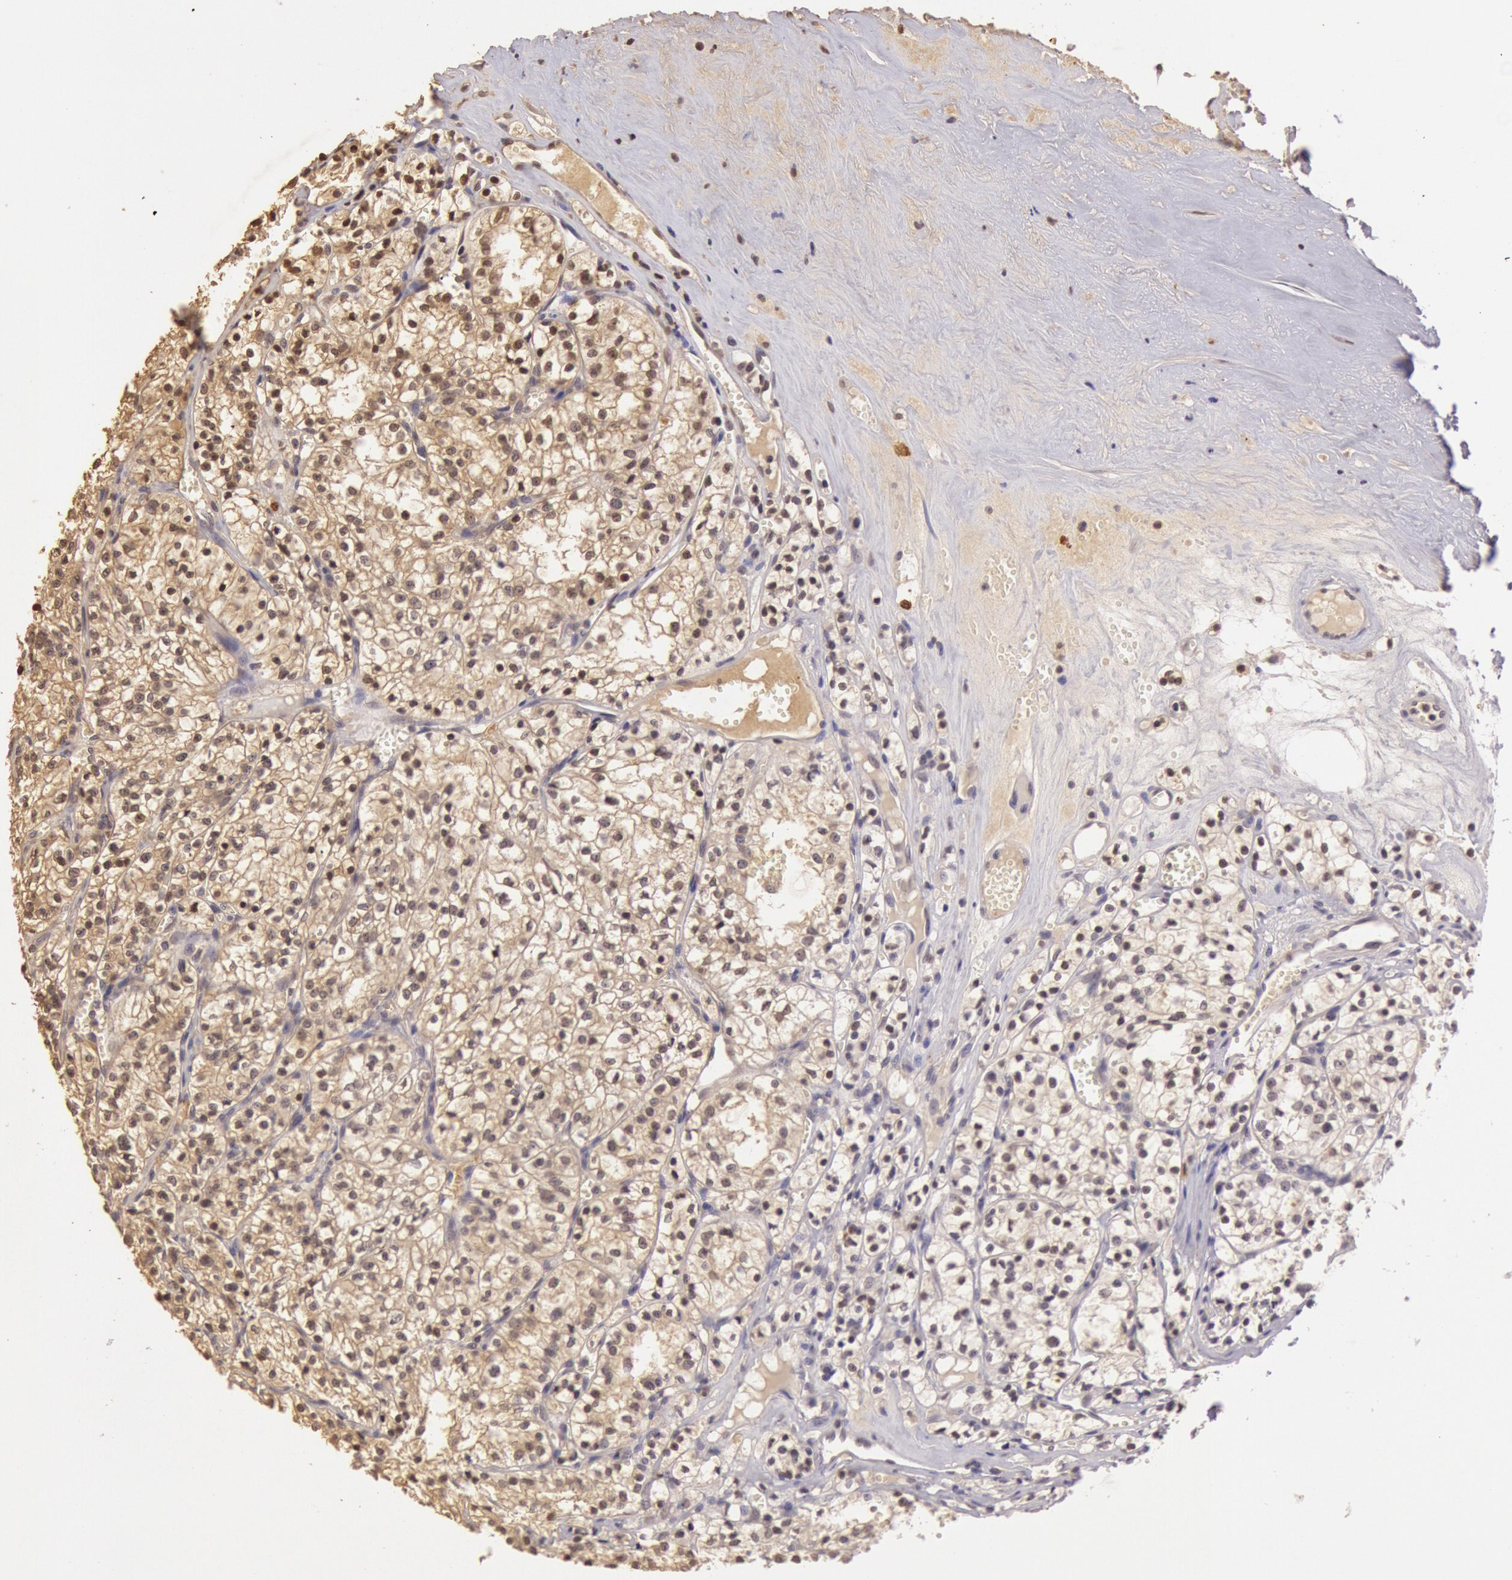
{"staining": {"intensity": "weak", "quantity": ">75%", "location": "cytoplasmic/membranous,nuclear"}, "tissue": "renal cancer", "cell_type": "Tumor cells", "image_type": "cancer", "snomed": [{"axis": "morphology", "description": "Adenocarcinoma, NOS"}, {"axis": "topography", "description": "Kidney"}], "caption": "Protein staining by immunohistochemistry (IHC) reveals weak cytoplasmic/membranous and nuclear staining in about >75% of tumor cells in renal adenocarcinoma.", "gene": "SOD1", "patient": {"sex": "male", "age": 61}}